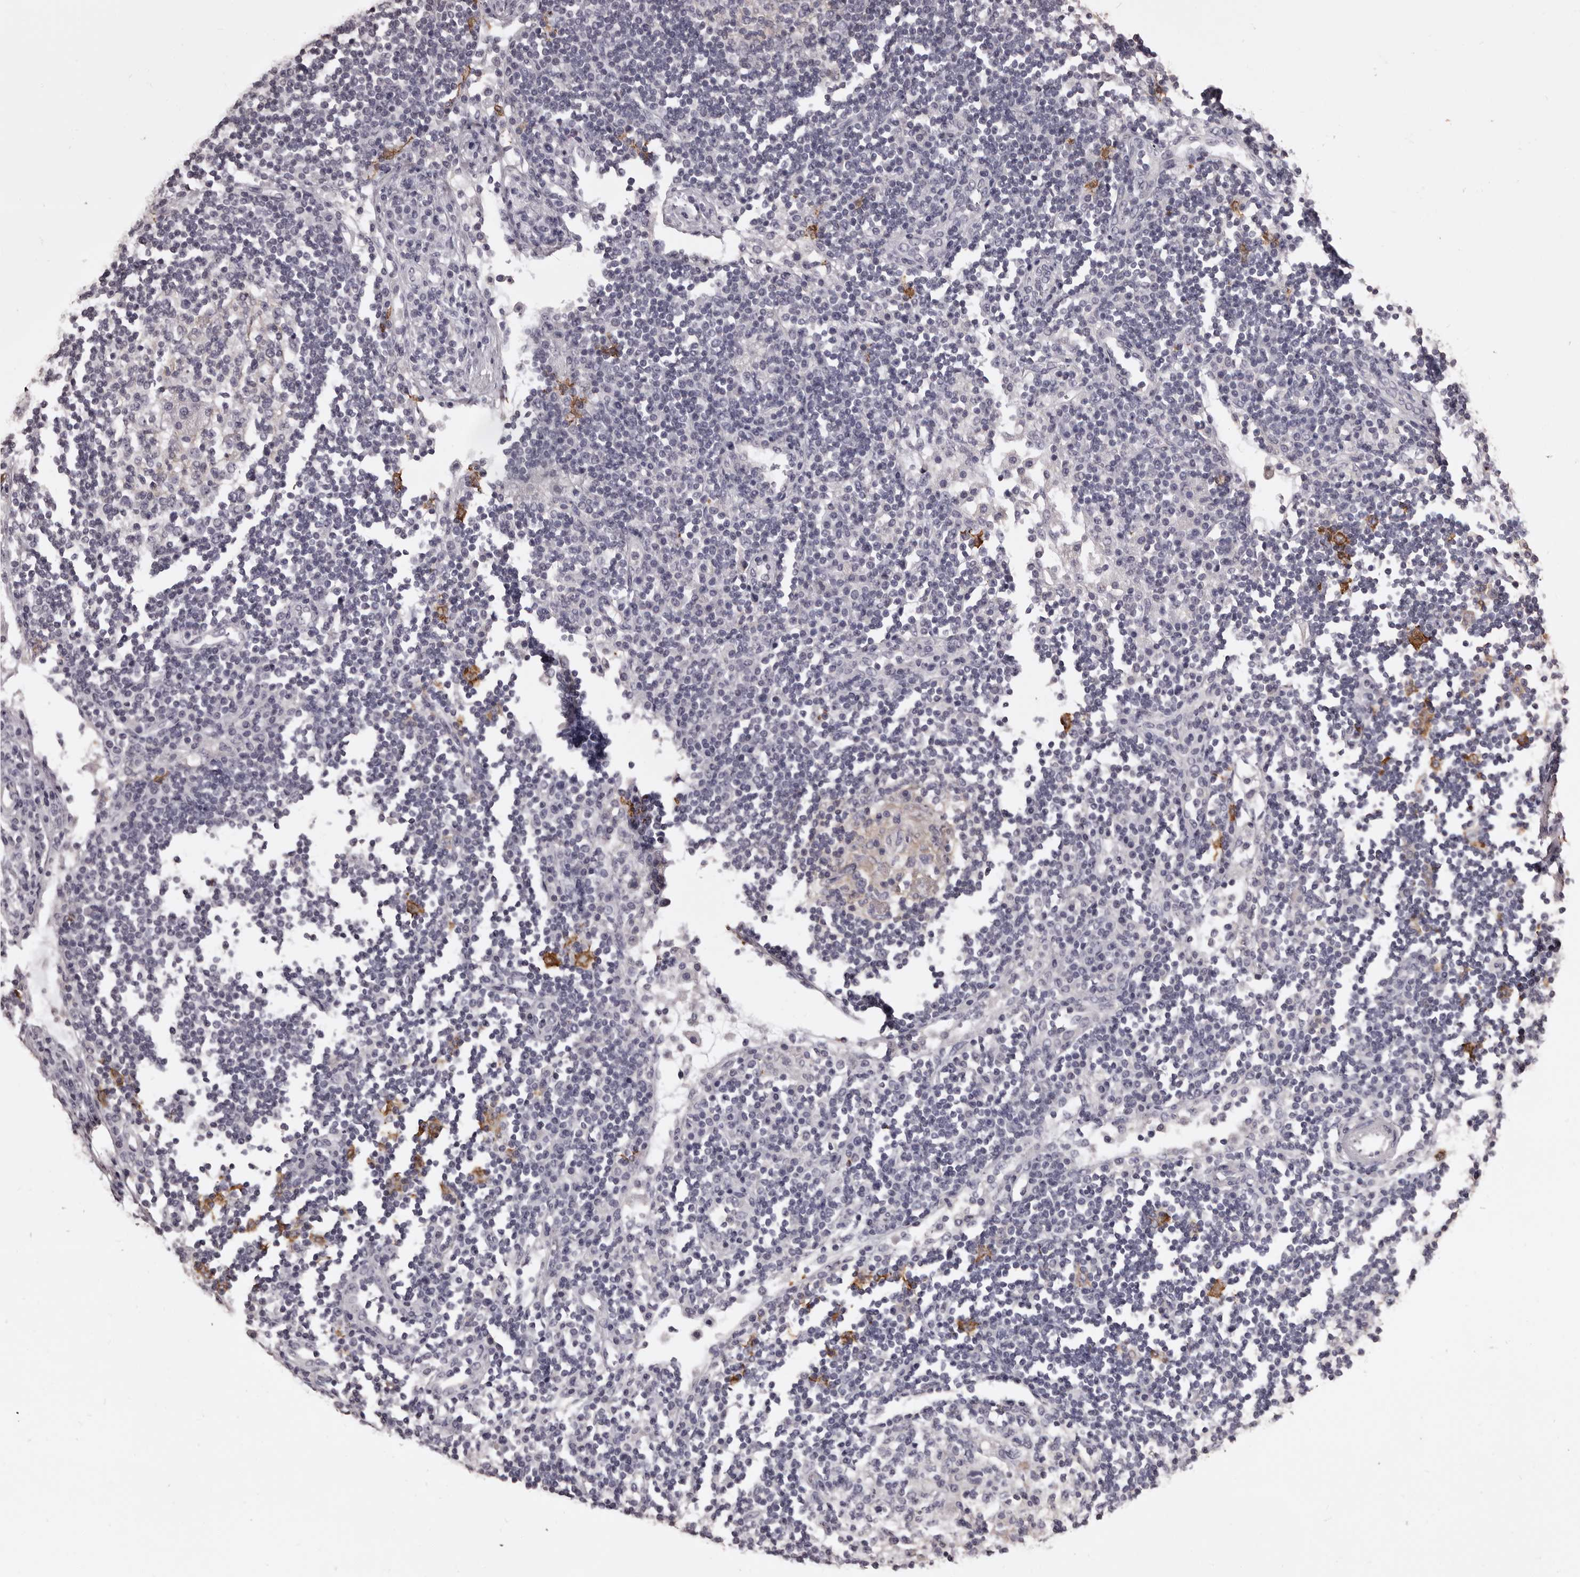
{"staining": {"intensity": "negative", "quantity": "none", "location": "none"}, "tissue": "lymph node", "cell_type": "Germinal center cells", "image_type": "normal", "snomed": [{"axis": "morphology", "description": "Normal tissue, NOS"}, {"axis": "topography", "description": "Lymph node"}], "caption": "Germinal center cells show no significant protein staining in unremarkable lymph node.", "gene": "LAD1", "patient": {"sex": "female", "age": 53}}